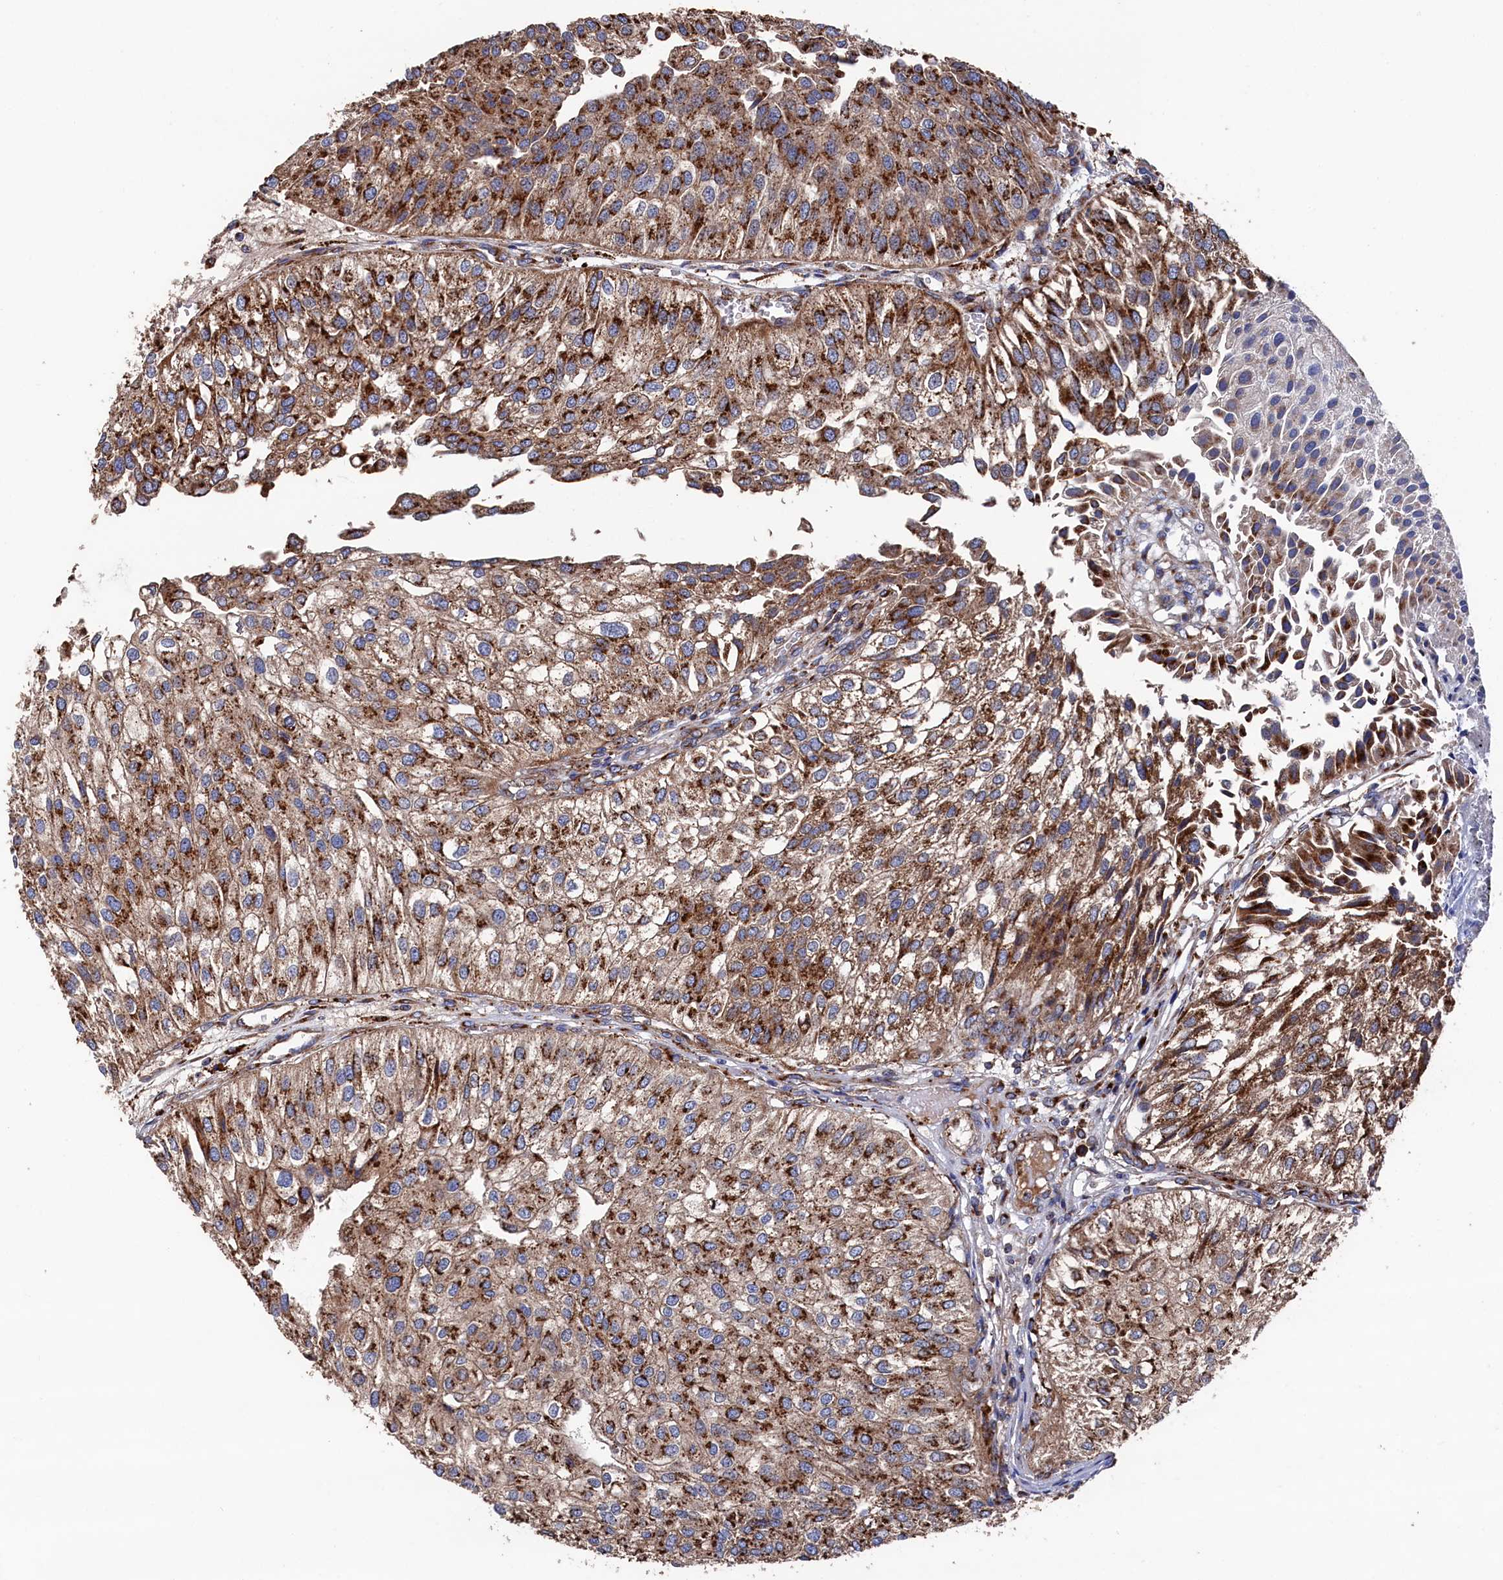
{"staining": {"intensity": "strong", "quantity": ">75%", "location": "cytoplasmic/membranous"}, "tissue": "urothelial cancer", "cell_type": "Tumor cells", "image_type": "cancer", "snomed": [{"axis": "morphology", "description": "Urothelial carcinoma, Low grade"}, {"axis": "topography", "description": "Urinary bladder"}], "caption": "IHC of human urothelial cancer reveals high levels of strong cytoplasmic/membranous positivity in approximately >75% of tumor cells. The protein is stained brown, and the nuclei are stained in blue (DAB (3,3'-diaminobenzidine) IHC with brightfield microscopy, high magnification).", "gene": "PRRC1", "patient": {"sex": "female", "age": 89}}